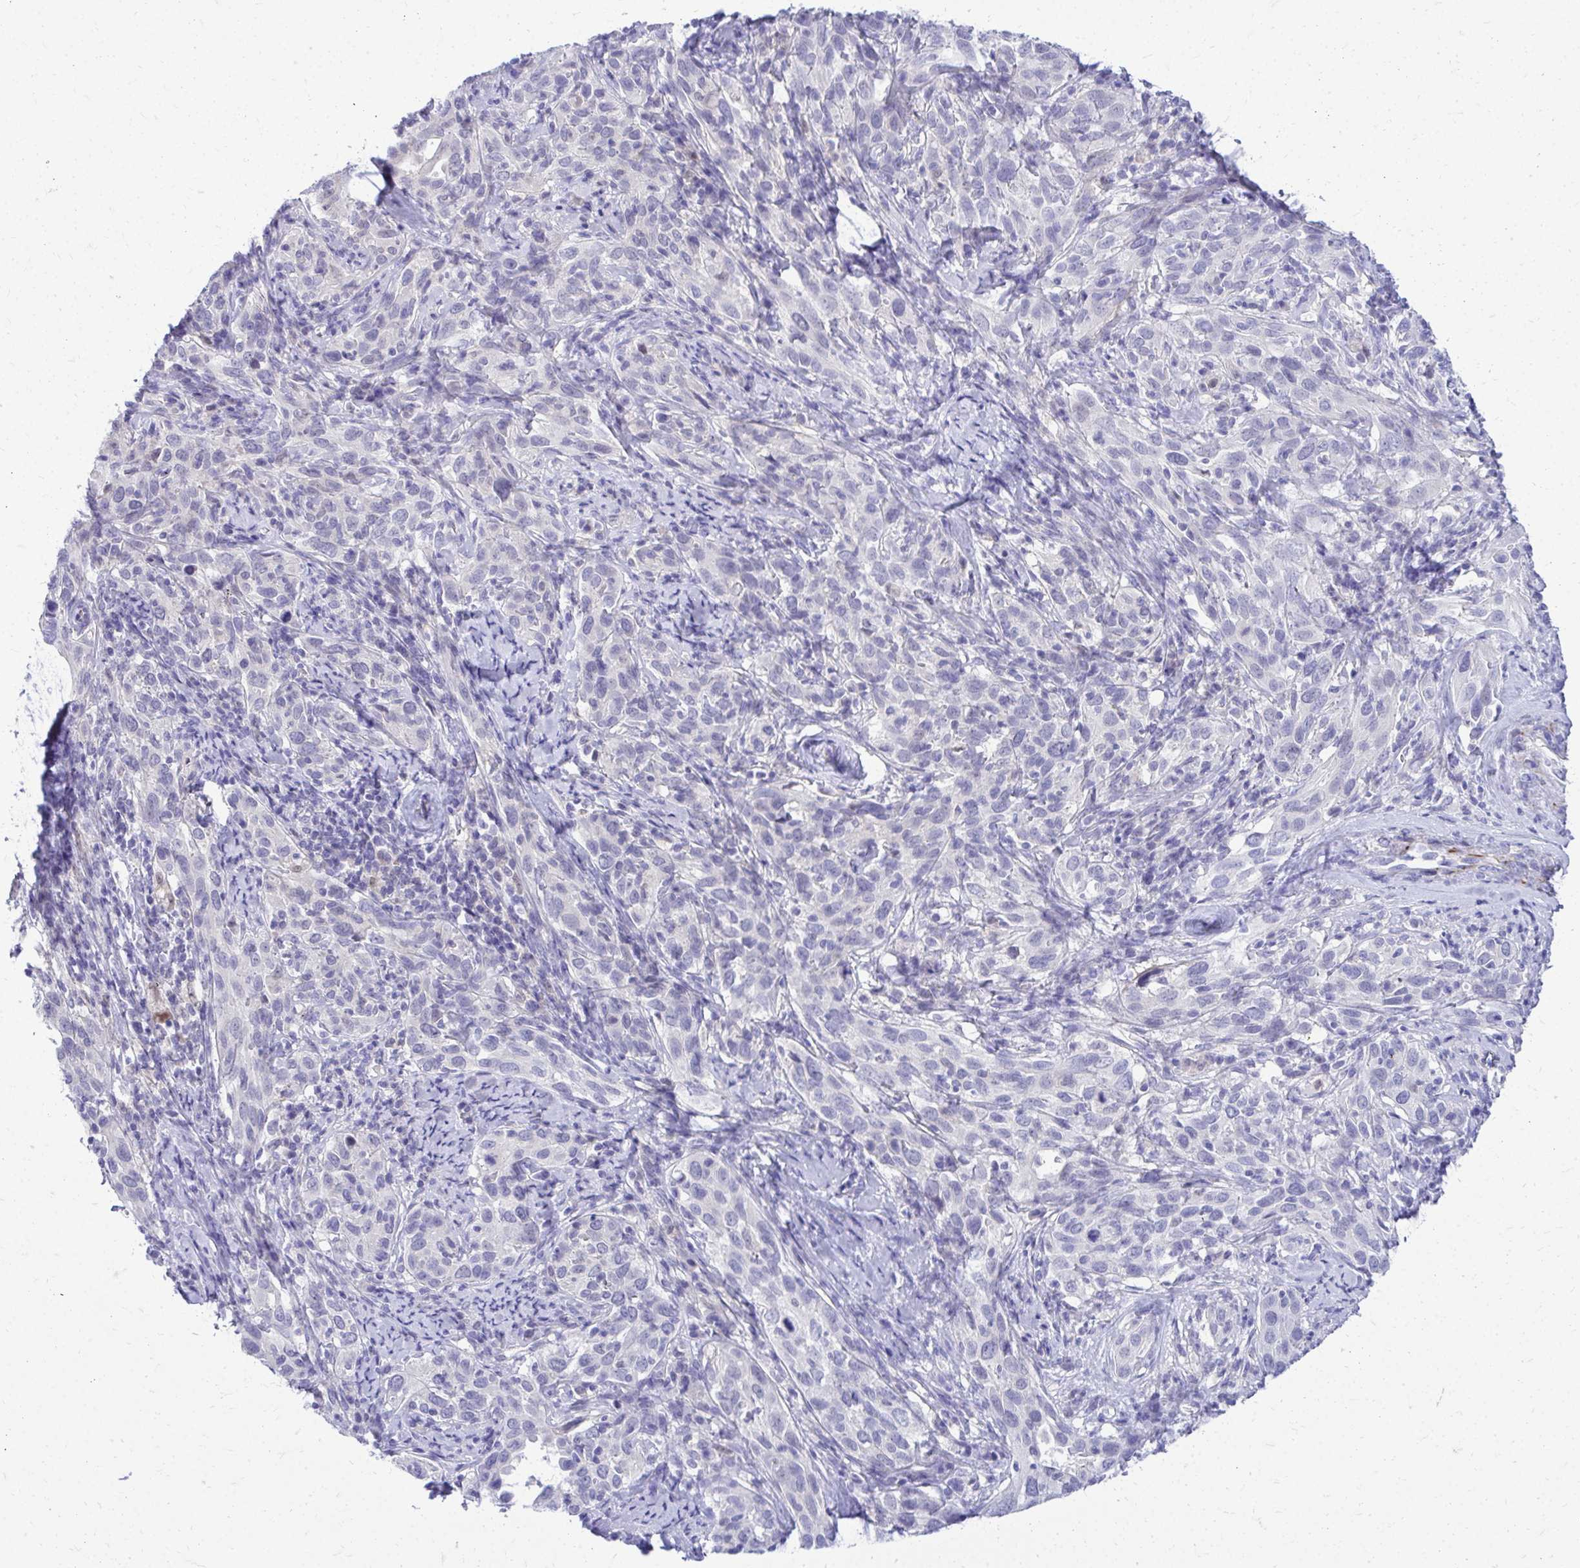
{"staining": {"intensity": "negative", "quantity": "none", "location": "none"}, "tissue": "cervical cancer", "cell_type": "Tumor cells", "image_type": "cancer", "snomed": [{"axis": "morphology", "description": "Normal tissue, NOS"}, {"axis": "morphology", "description": "Squamous cell carcinoma, NOS"}, {"axis": "topography", "description": "Cervix"}], "caption": "A histopathology image of cervical cancer (squamous cell carcinoma) stained for a protein exhibits no brown staining in tumor cells. The staining was performed using DAB to visualize the protein expression in brown, while the nuclei were stained in blue with hematoxylin (Magnification: 20x).", "gene": "ZSWIM9", "patient": {"sex": "female", "age": 51}}